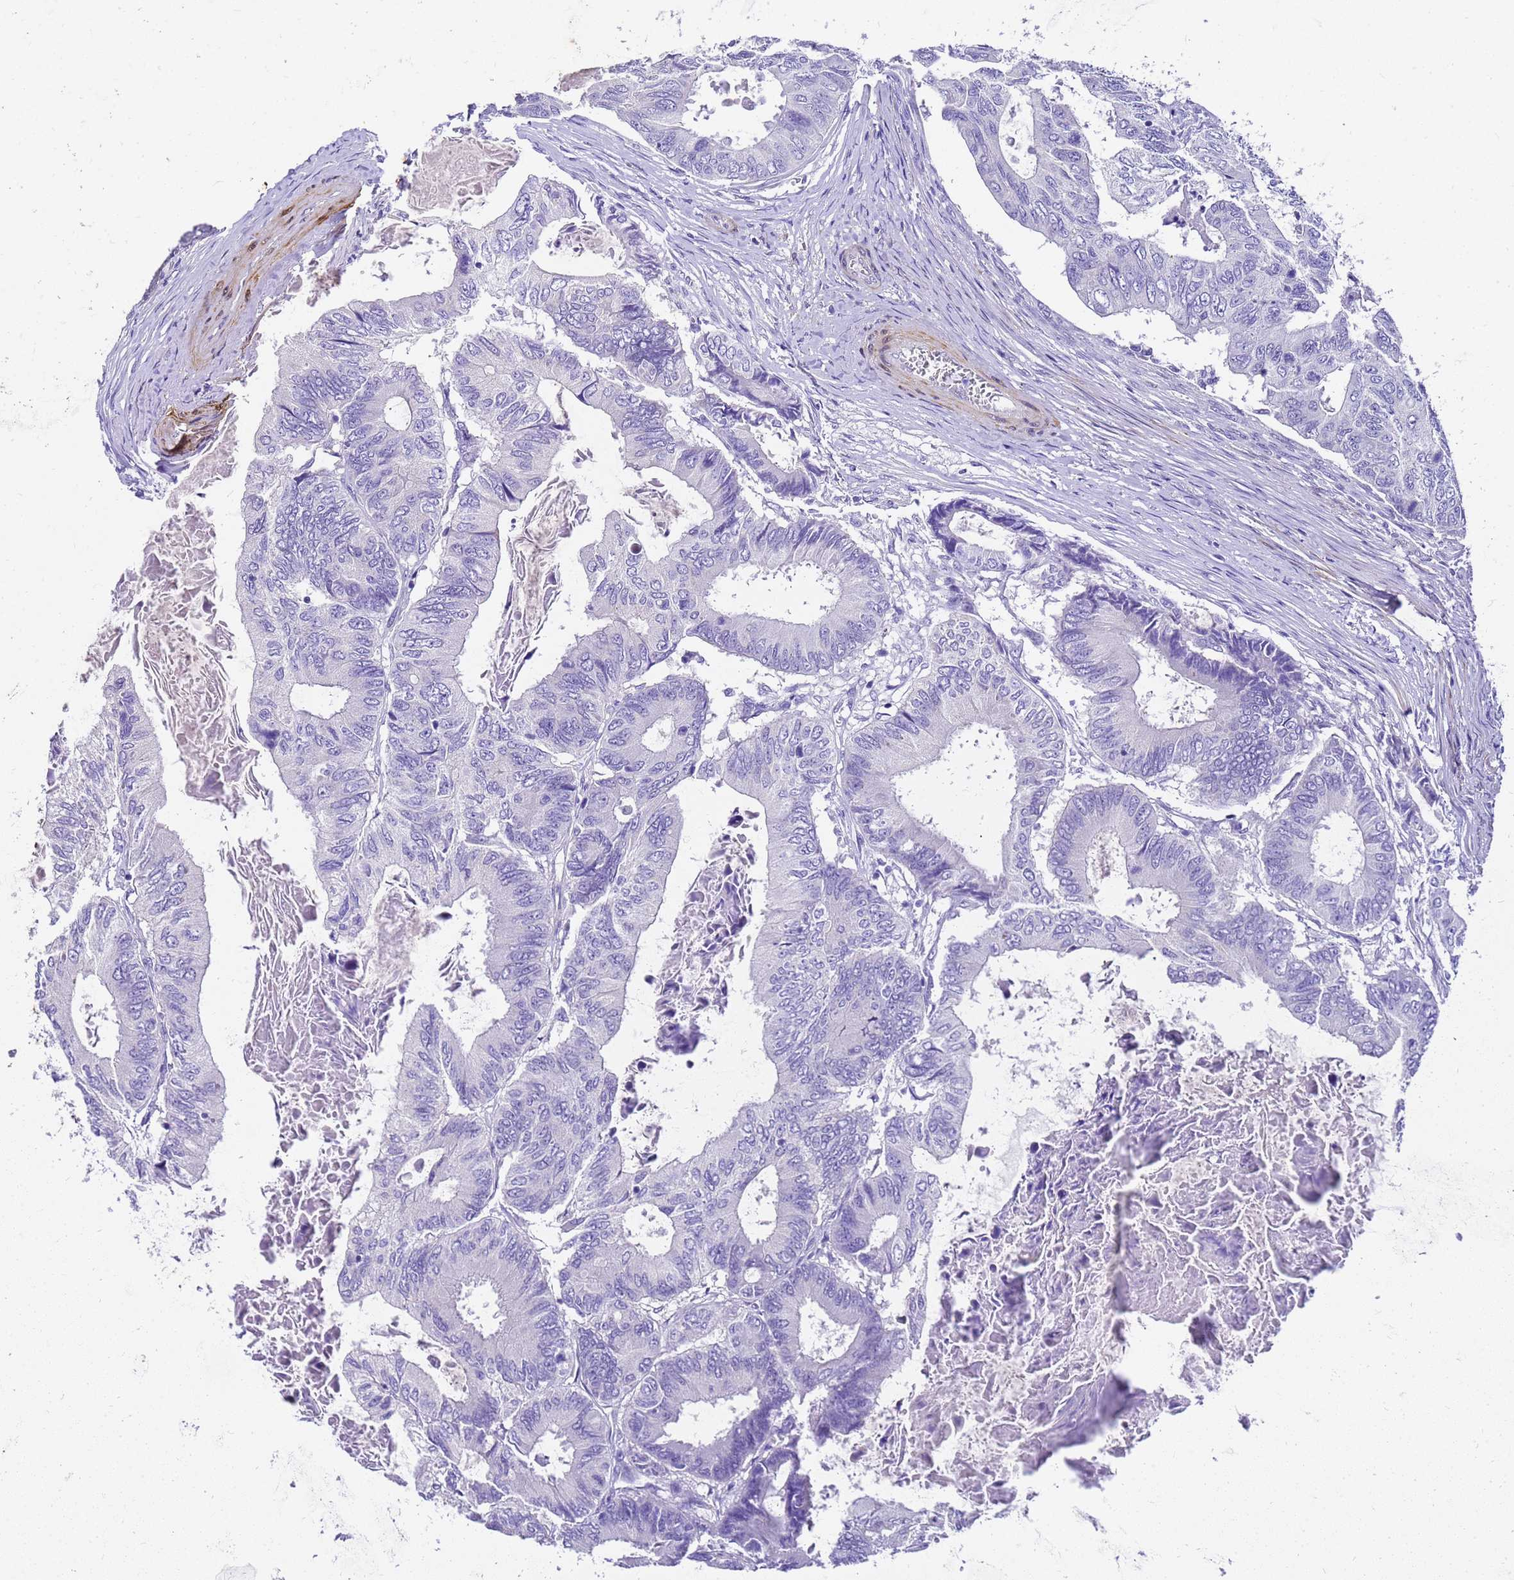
{"staining": {"intensity": "negative", "quantity": "none", "location": "none"}, "tissue": "colorectal cancer", "cell_type": "Tumor cells", "image_type": "cancer", "snomed": [{"axis": "morphology", "description": "Adenocarcinoma, NOS"}, {"axis": "topography", "description": "Colon"}], "caption": "Tumor cells show no significant staining in colorectal cancer (adenocarcinoma).", "gene": "HSPB6", "patient": {"sex": "male", "age": 85}}